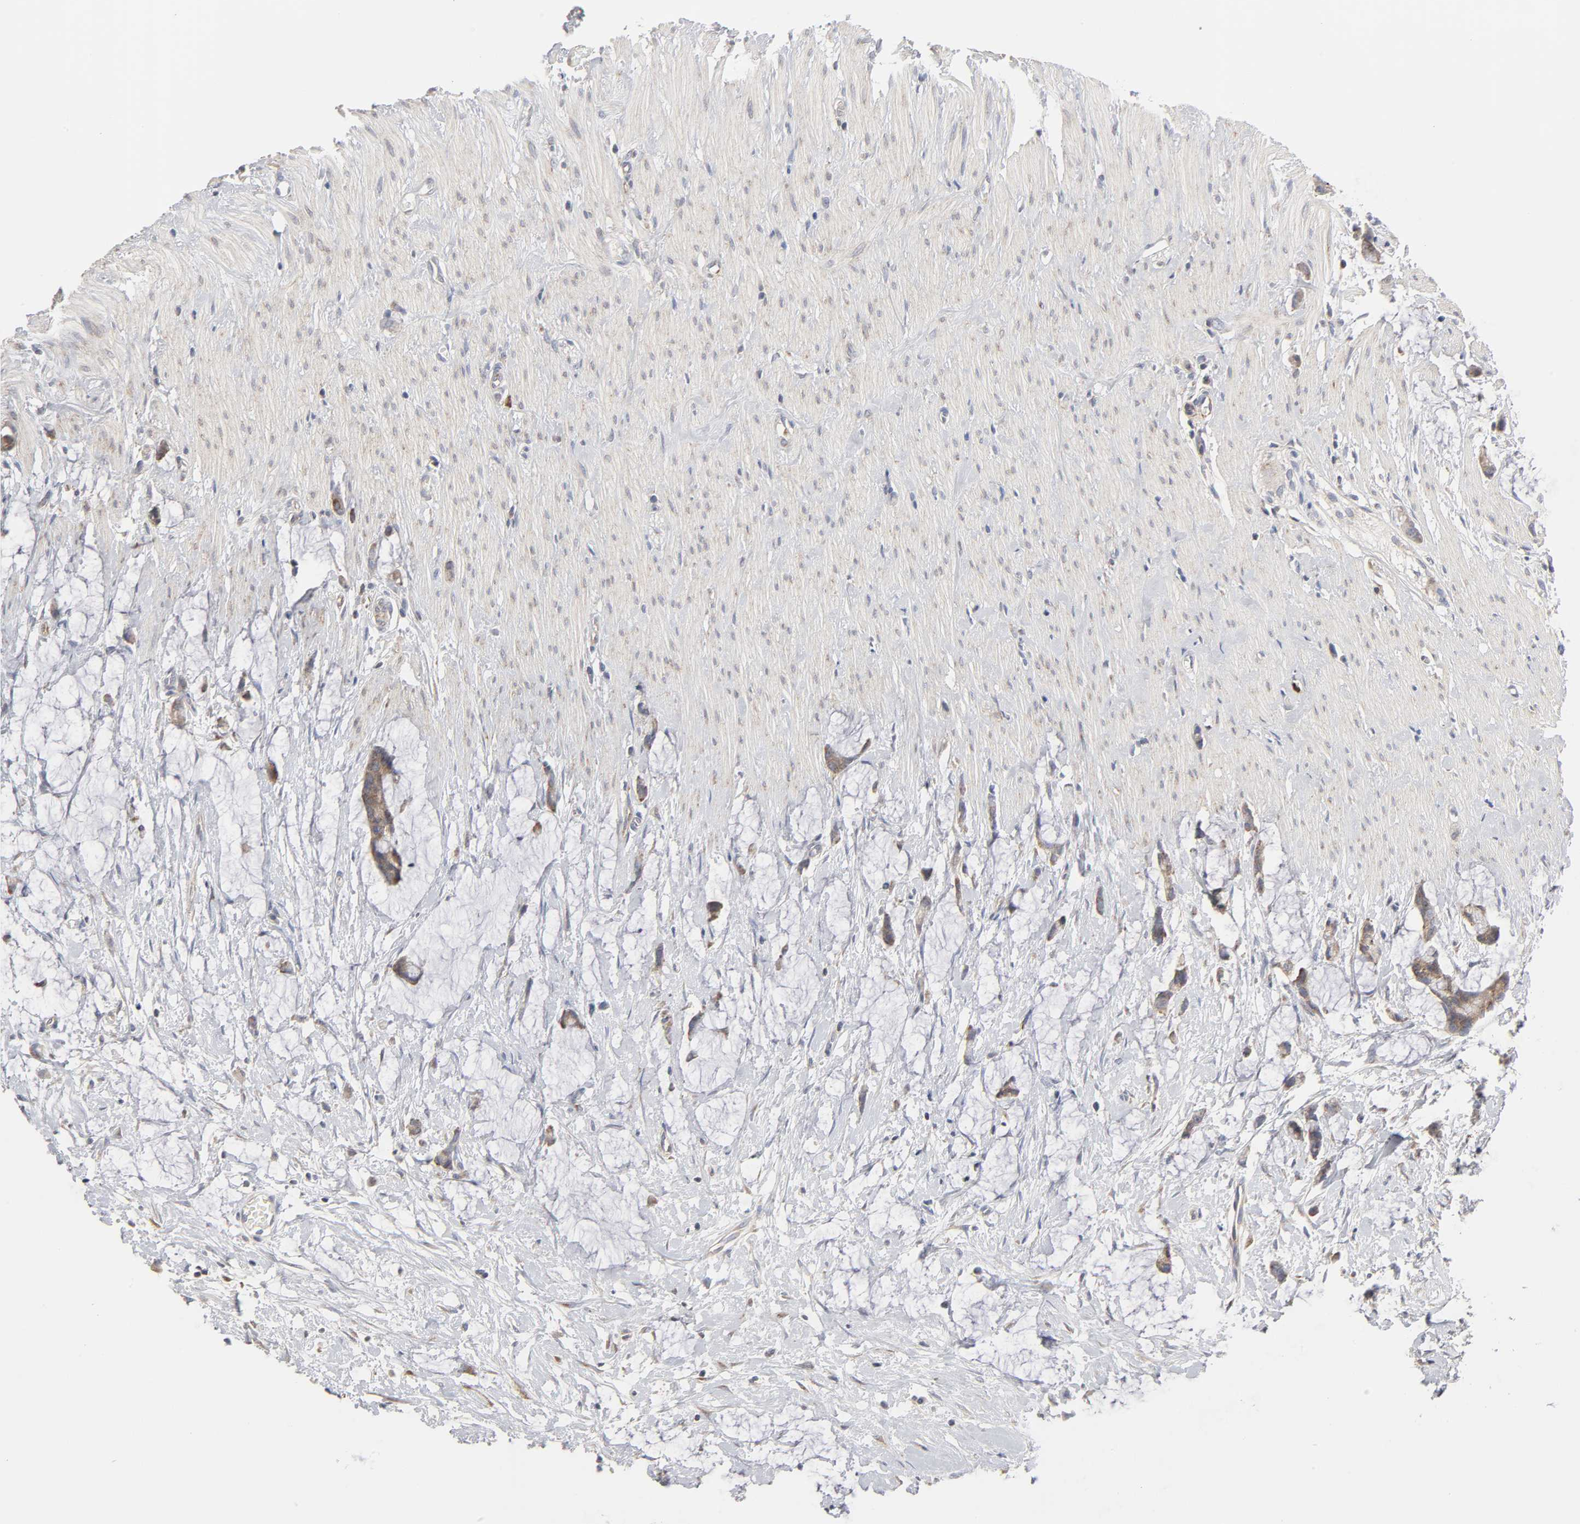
{"staining": {"intensity": "weak", "quantity": ">75%", "location": "cytoplasmic/membranous"}, "tissue": "colorectal cancer", "cell_type": "Tumor cells", "image_type": "cancer", "snomed": [{"axis": "morphology", "description": "Adenocarcinoma, NOS"}, {"axis": "topography", "description": "Colon"}], "caption": "This is an image of immunohistochemistry staining of colorectal cancer (adenocarcinoma), which shows weak expression in the cytoplasmic/membranous of tumor cells.", "gene": "IL4R", "patient": {"sex": "male", "age": 14}}